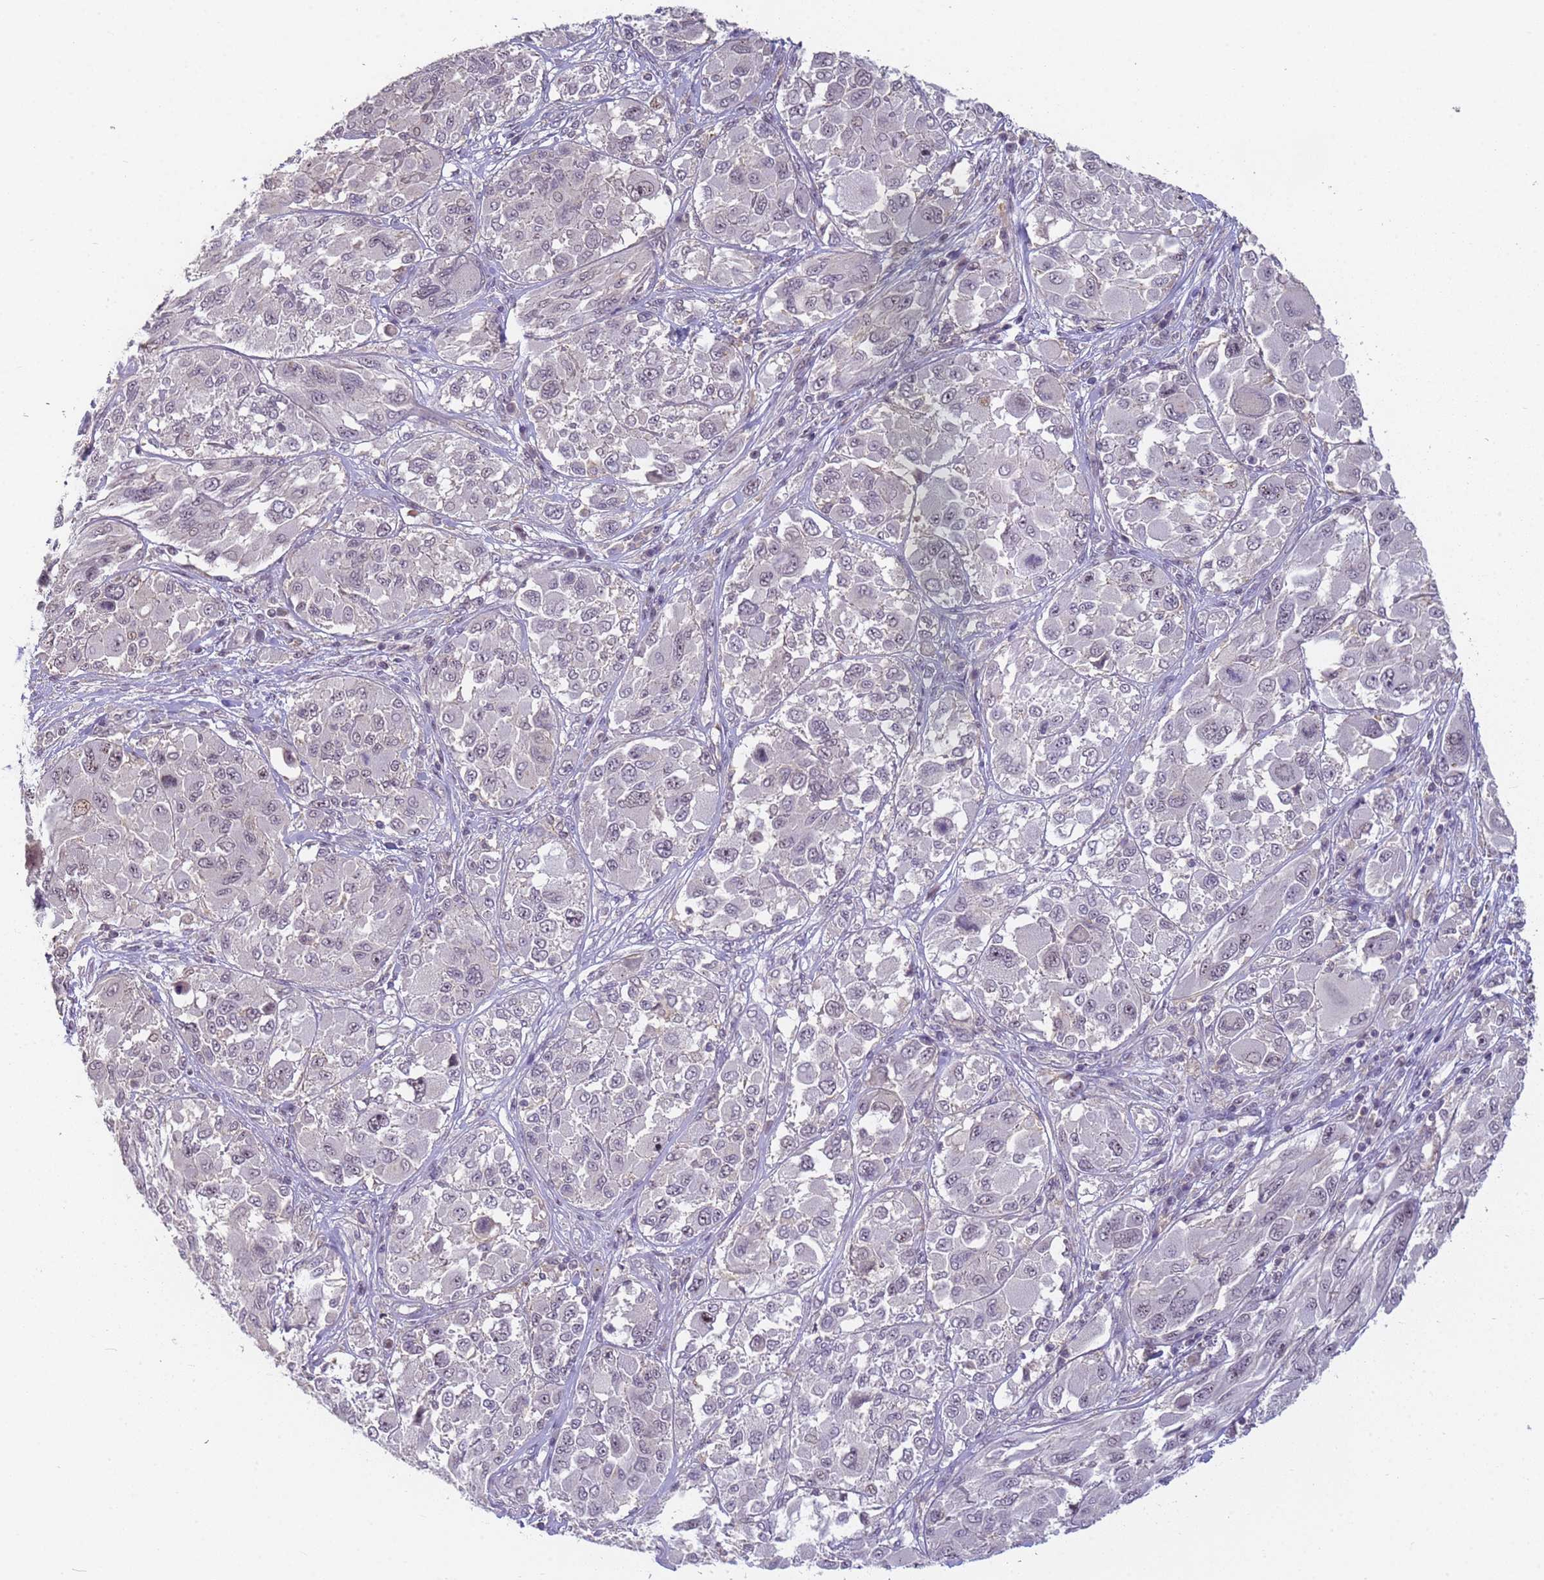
{"staining": {"intensity": "negative", "quantity": "none", "location": "none"}, "tissue": "melanoma", "cell_type": "Tumor cells", "image_type": "cancer", "snomed": [{"axis": "morphology", "description": "Malignant melanoma, NOS"}, {"axis": "topography", "description": "Skin"}], "caption": "Protein analysis of malignant melanoma demonstrates no significant staining in tumor cells.", "gene": "VWA3A", "patient": {"sex": "female", "age": 91}}